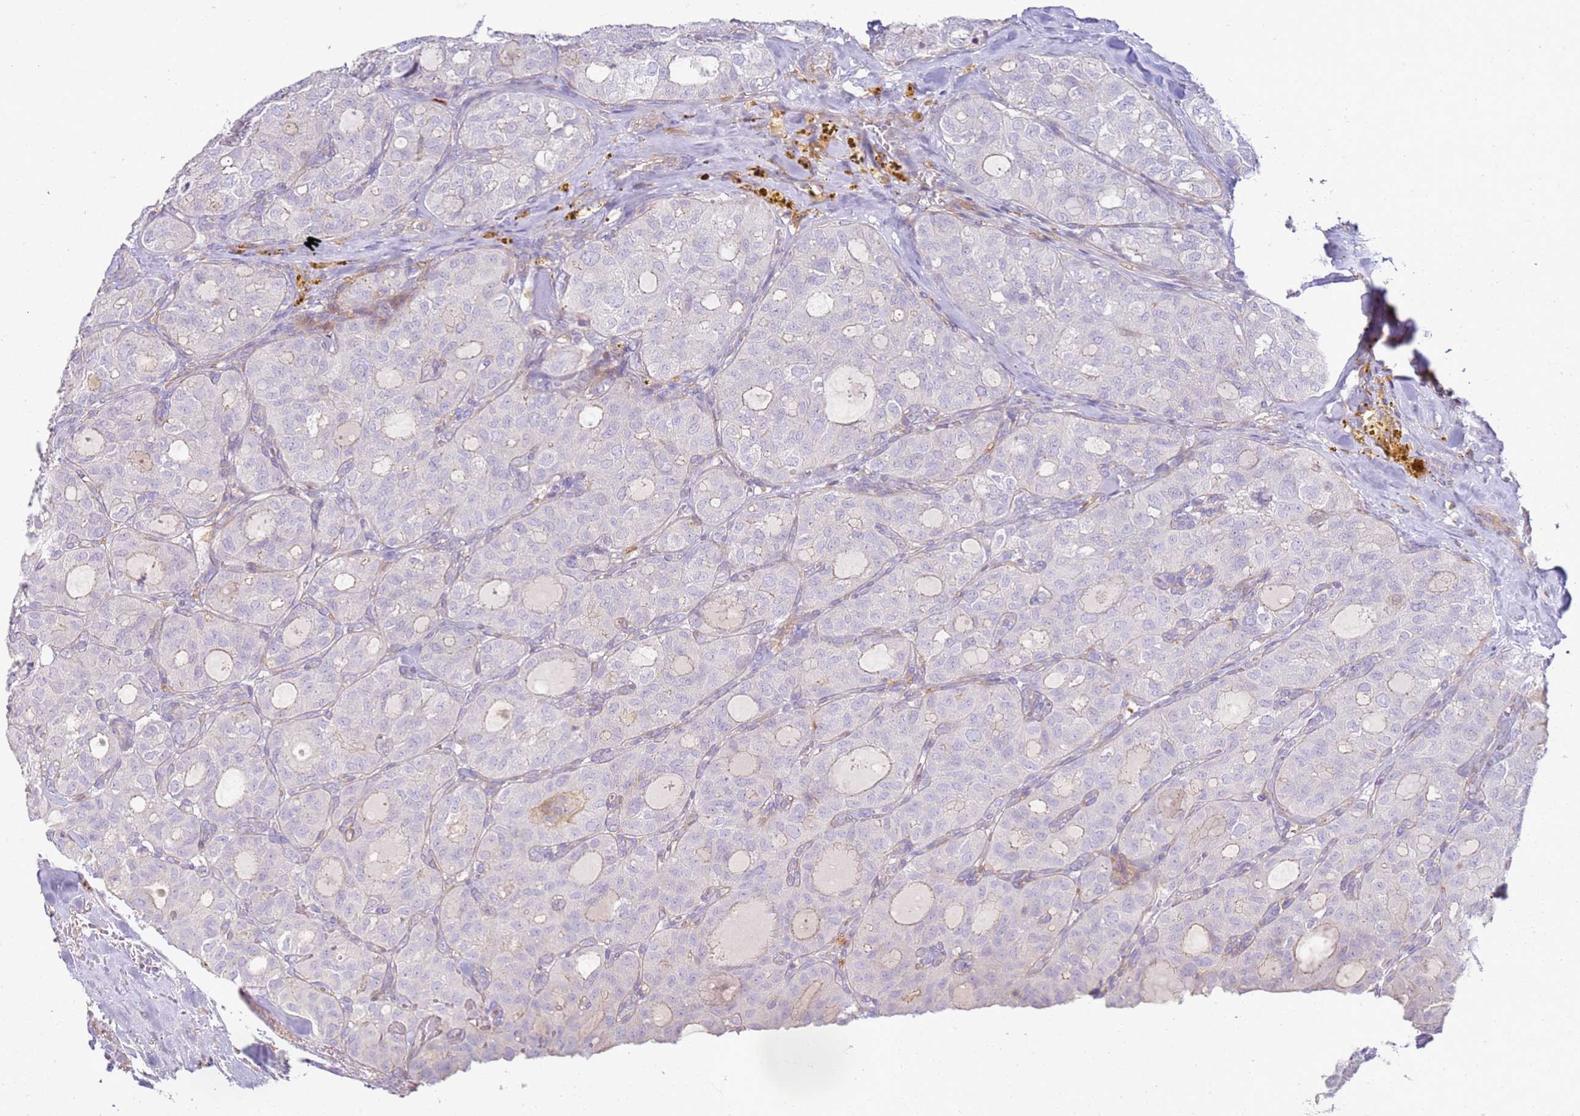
{"staining": {"intensity": "negative", "quantity": "none", "location": "none"}, "tissue": "thyroid cancer", "cell_type": "Tumor cells", "image_type": "cancer", "snomed": [{"axis": "morphology", "description": "Follicular adenoma carcinoma, NOS"}, {"axis": "topography", "description": "Thyroid gland"}], "caption": "This image is of thyroid cancer (follicular adenoma carcinoma) stained with IHC to label a protein in brown with the nuclei are counter-stained blue. There is no positivity in tumor cells.", "gene": "FPR1", "patient": {"sex": "male", "age": 75}}